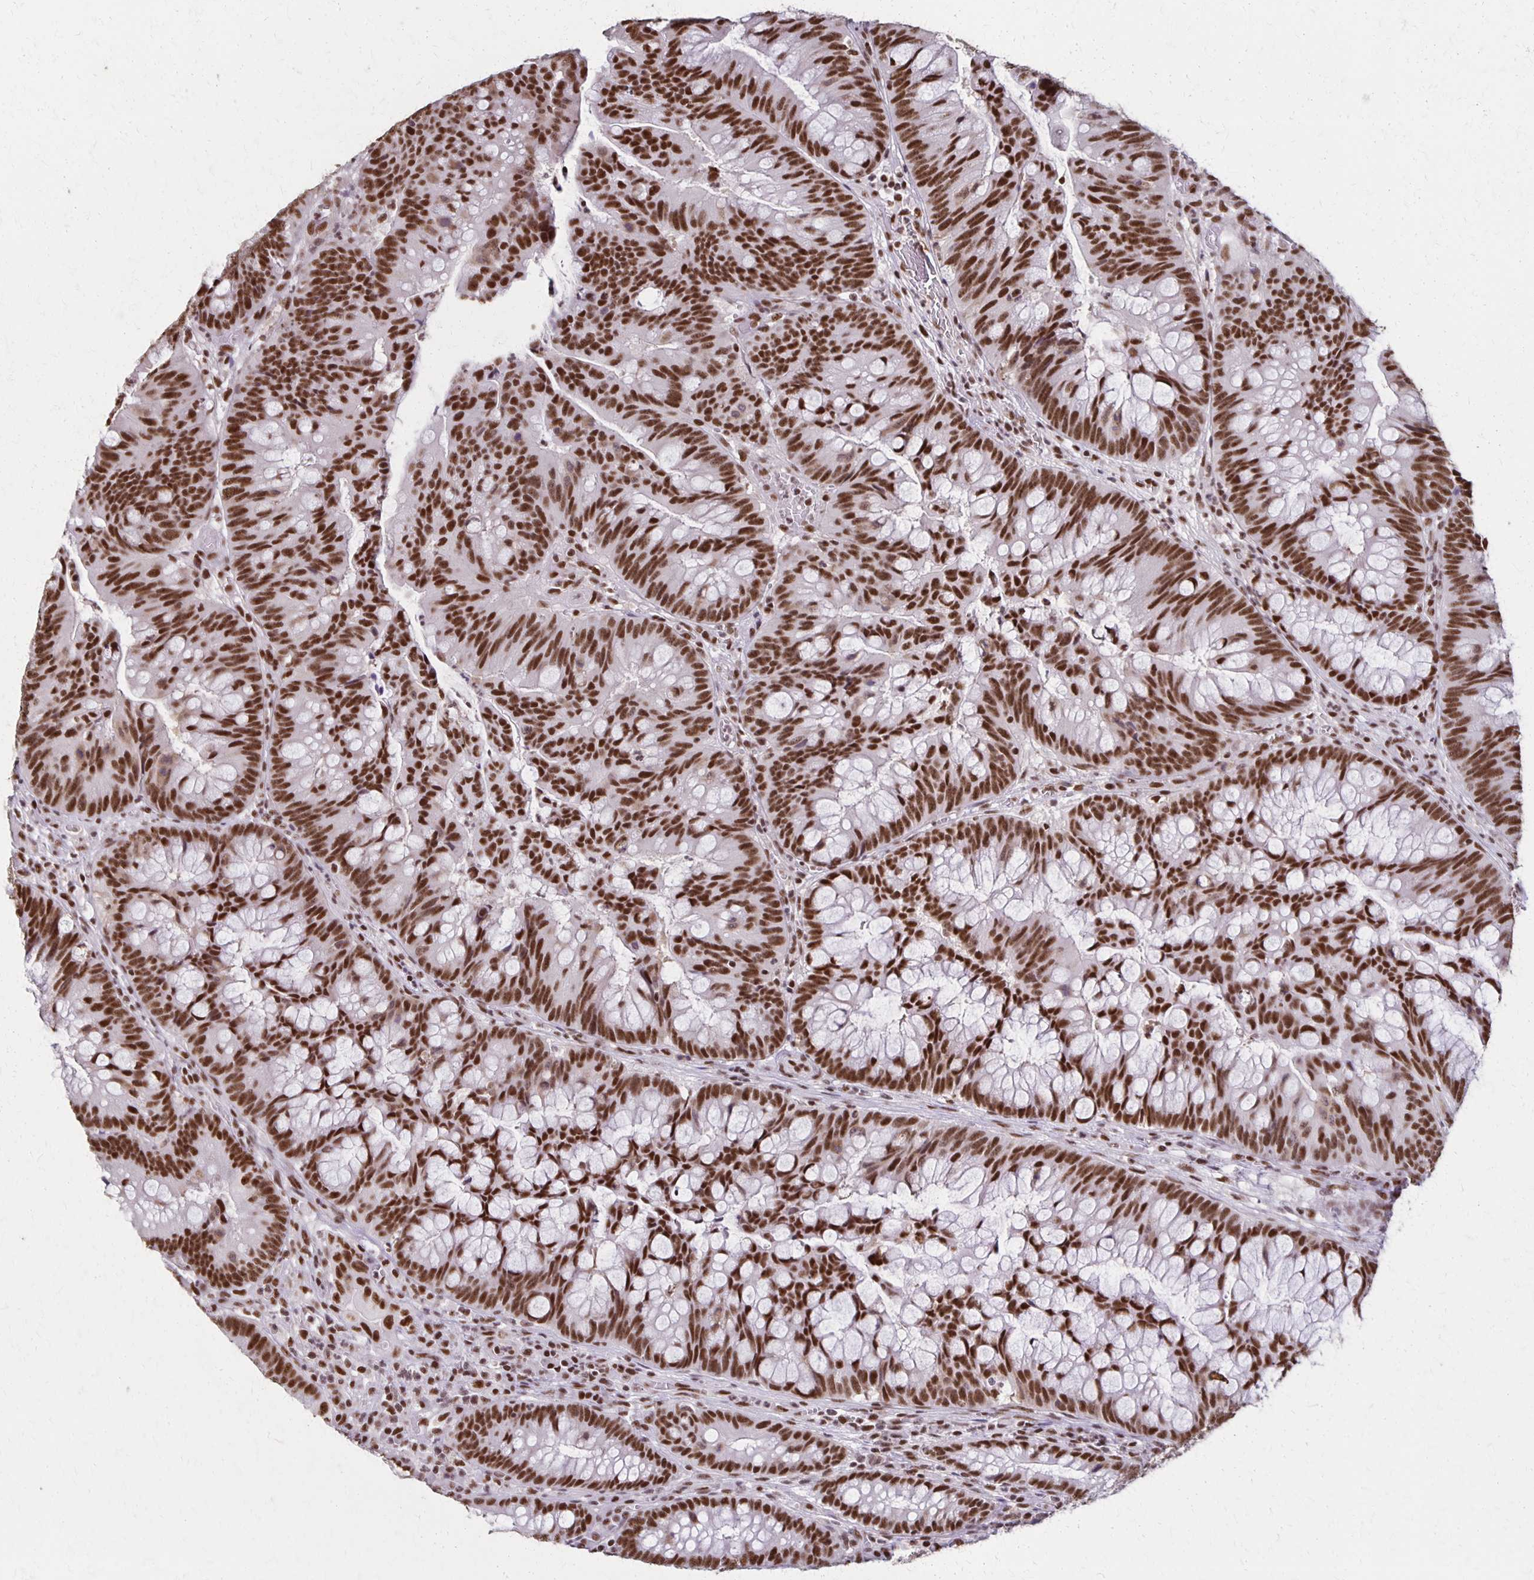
{"staining": {"intensity": "strong", "quantity": ">75%", "location": "nuclear"}, "tissue": "colorectal cancer", "cell_type": "Tumor cells", "image_type": "cancer", "snomed": [{"axis": "morphology", "description": "Adenocarcinoma, NOS"}, {"axis": "topography", "description": "Colon"}], "caption": "This is an image of immunohistochemistry (IHC) staining of colorectal cancer (adenocarcinoma), which shows strong positivity in the nuclear of tumor cells.", "gene": "XRCC6", "patient": {"sex": "male", "age": 62}}